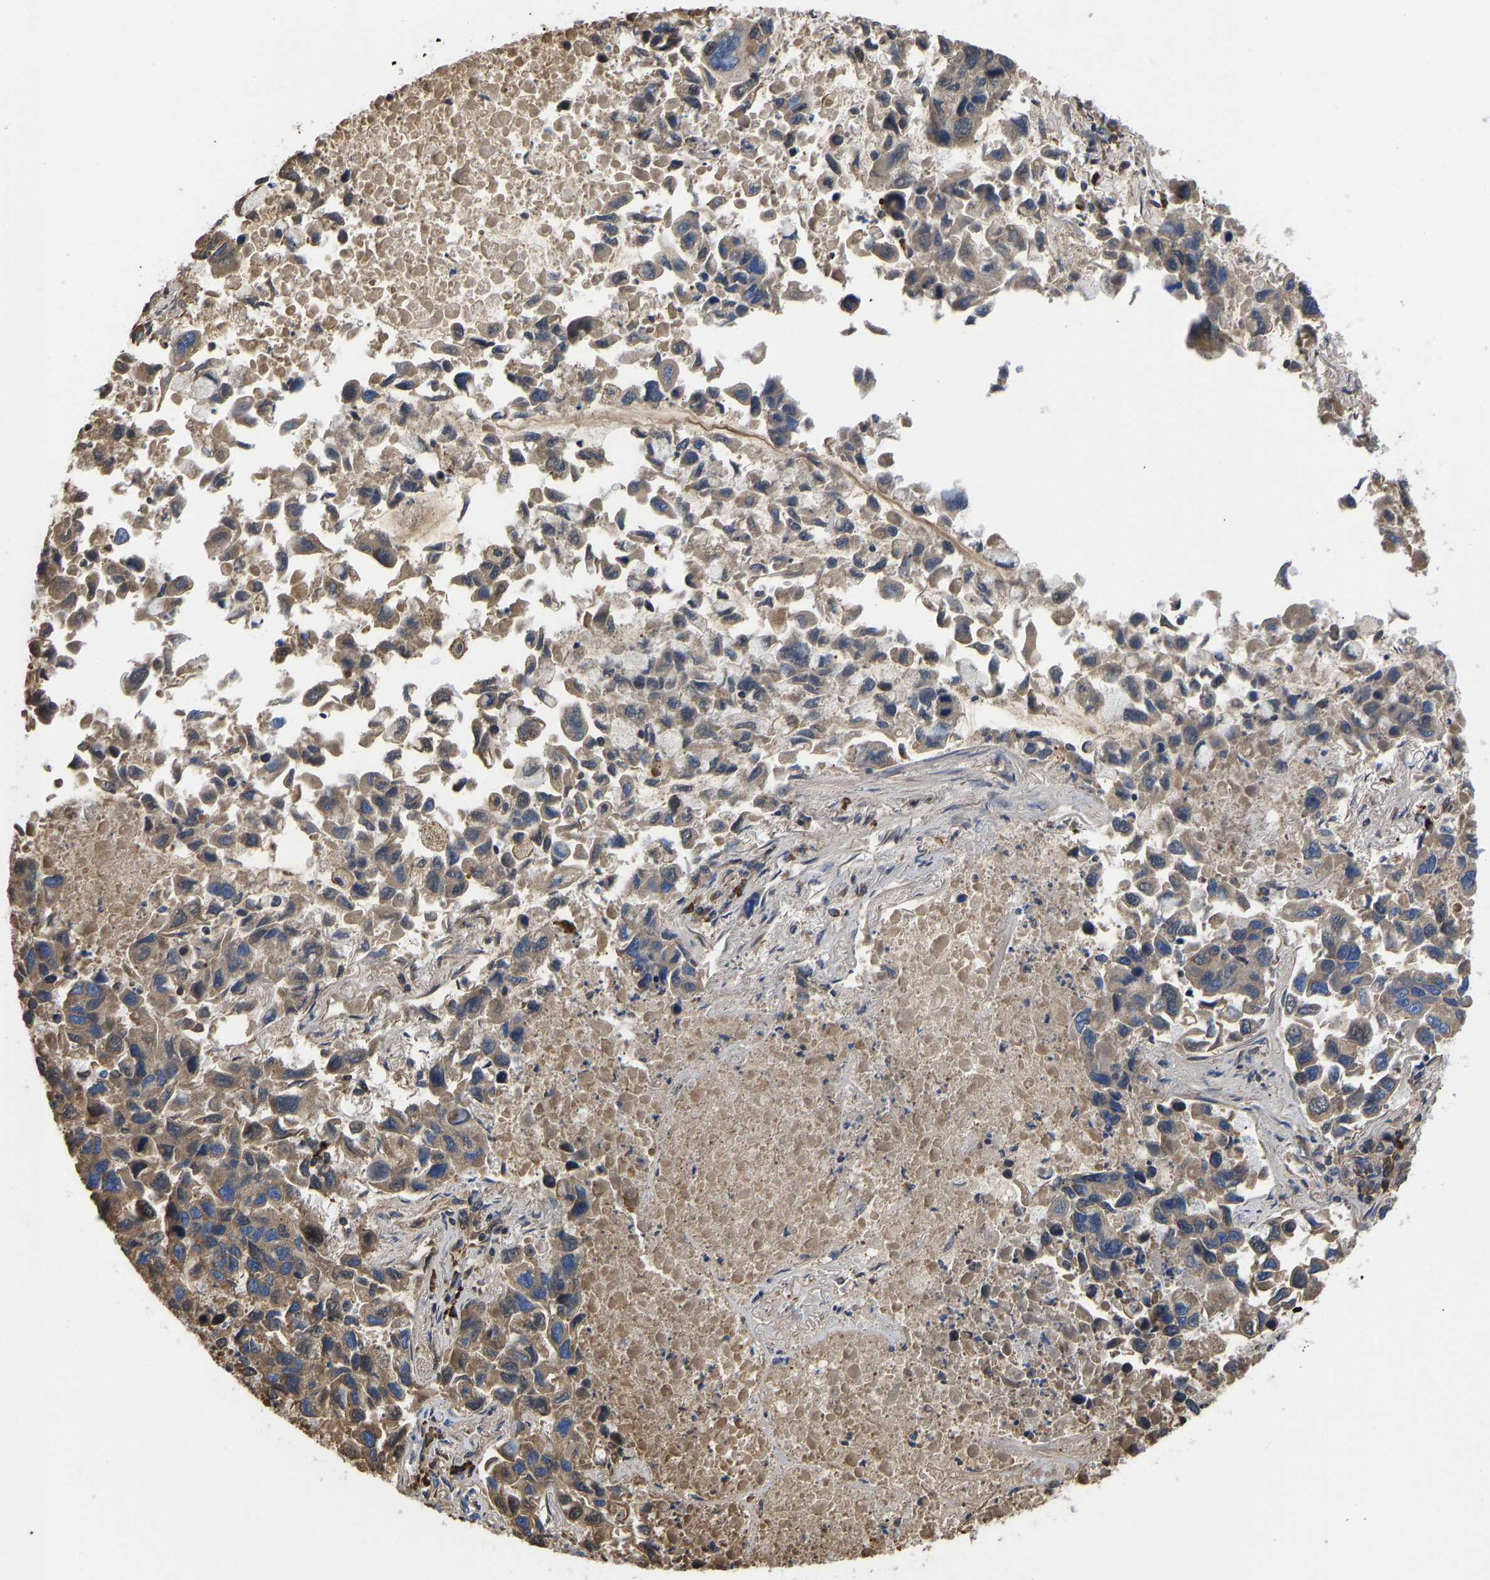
{"staining": {"intensity": "weak", "quantity": ">75%", "location": "cytoplasmic/membranous"}, "tissue": "lung cancer", "cell_type": "Tumor cells", "image_type": "cancer", "snomed": [{"axis": "morphology", "description": "Adenocarcinoma, NOS"}, {"axis": "topography", "description": "Lung"}], "caption": "This micrograph shows IHC staining of human lung cancer (adenocarcinoma), with low weak cytoplasmic/membranous positivity in about >75% of tumor cells.", "gene": "HSPG2", "patient": {"sex": "male", "age": 64}}